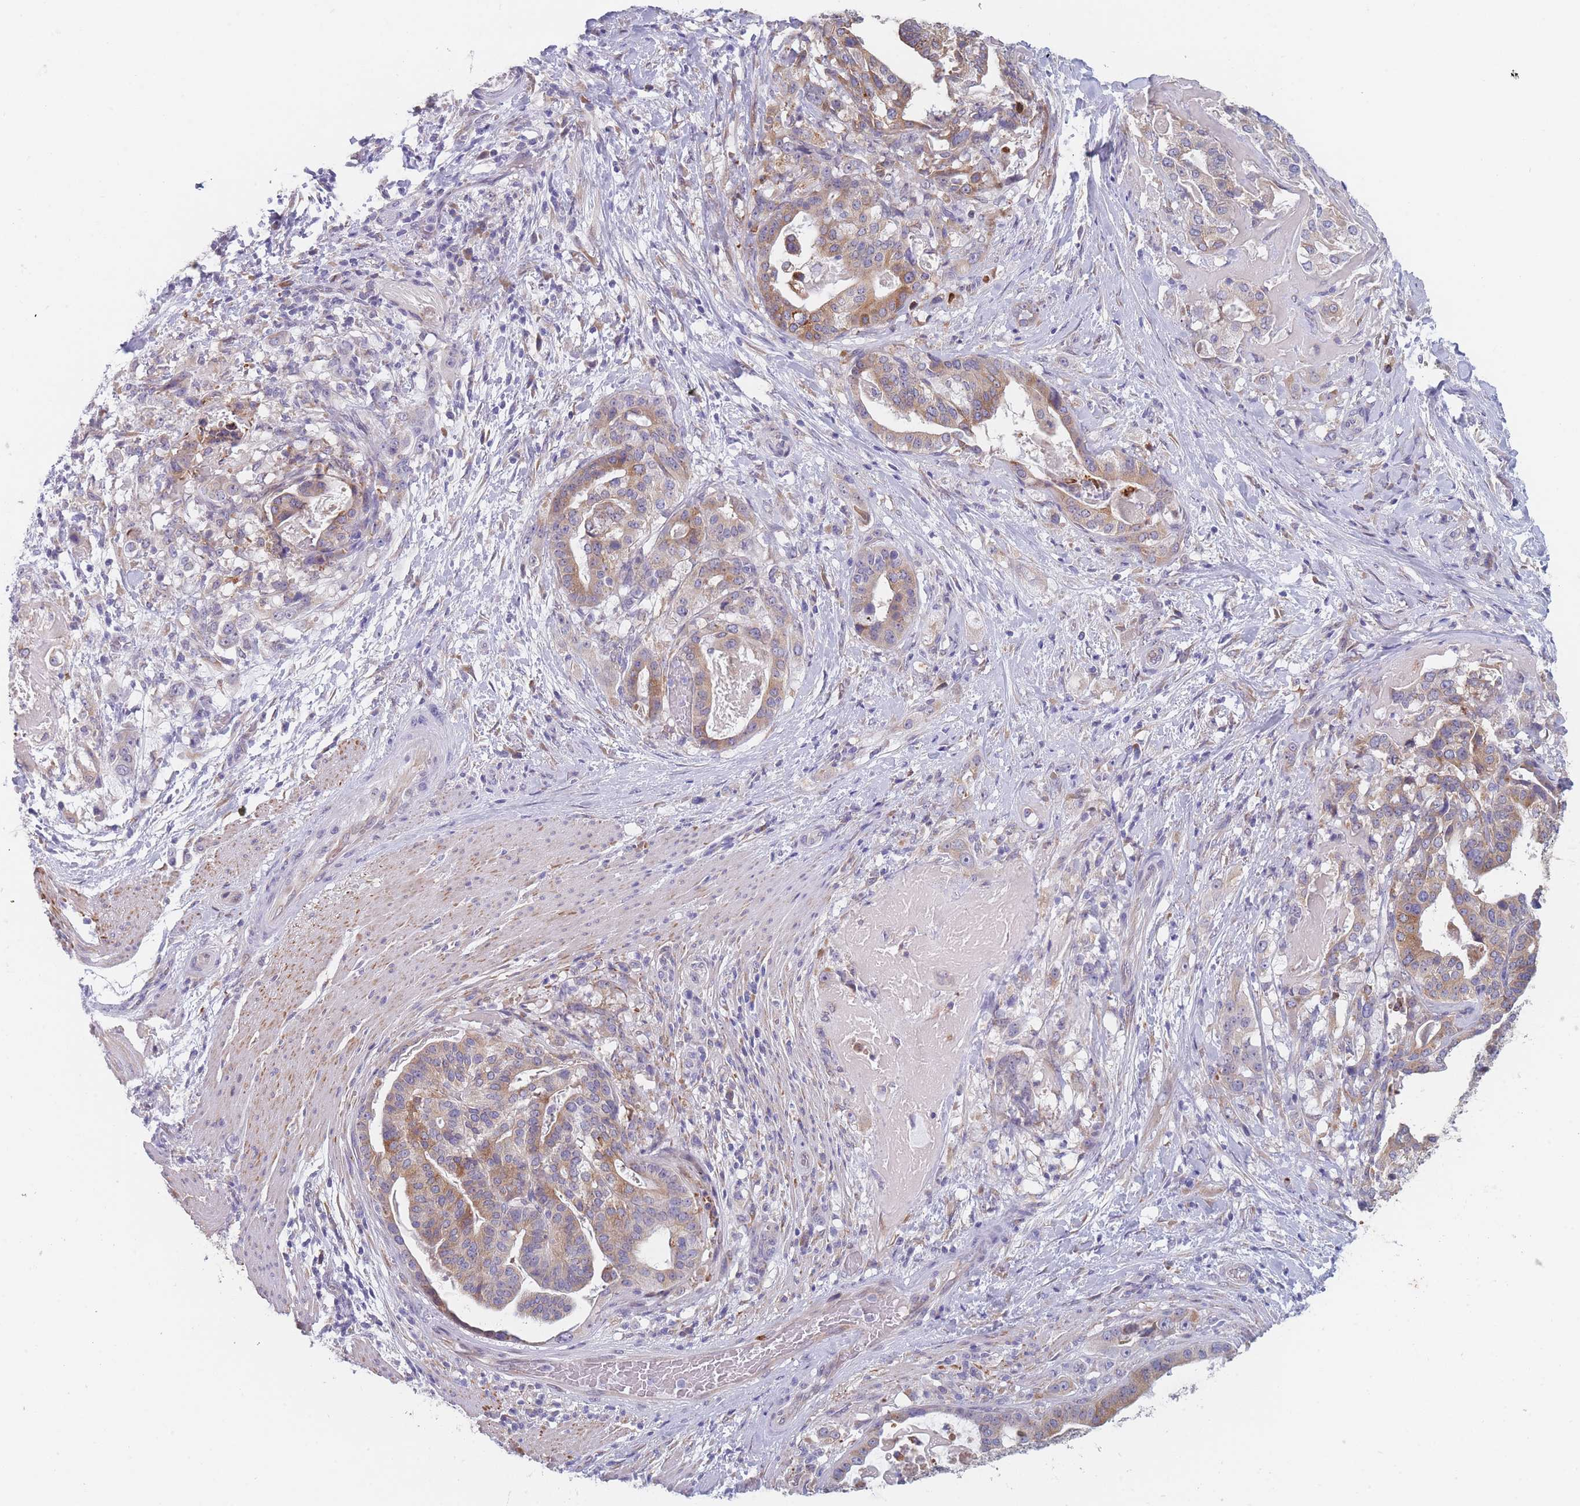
{"staining": {"intensity": "moderate", "quantity": ">75%", "location": "cytoplasmic/membranous"}, "tissue": "stomach cancer", "cell_type": "Tumor cells", "image_type": "cancer", "snomed": [{"axis": "morphology", "description": "Adenocarcinoma, NOS"}, {"axis": "topography", "description": "Stomach"}], "caption": "Tumor cells exhibit moderate cytoplasmic/membranous expression in about >75% of cells in stomach cancer. (DAB (3,3'-diaminobenzidine) = brown stain, brightfield microscopy at high magnification).", "gene": "TMED10", "patient": {"sex": "male", "age": 48}}